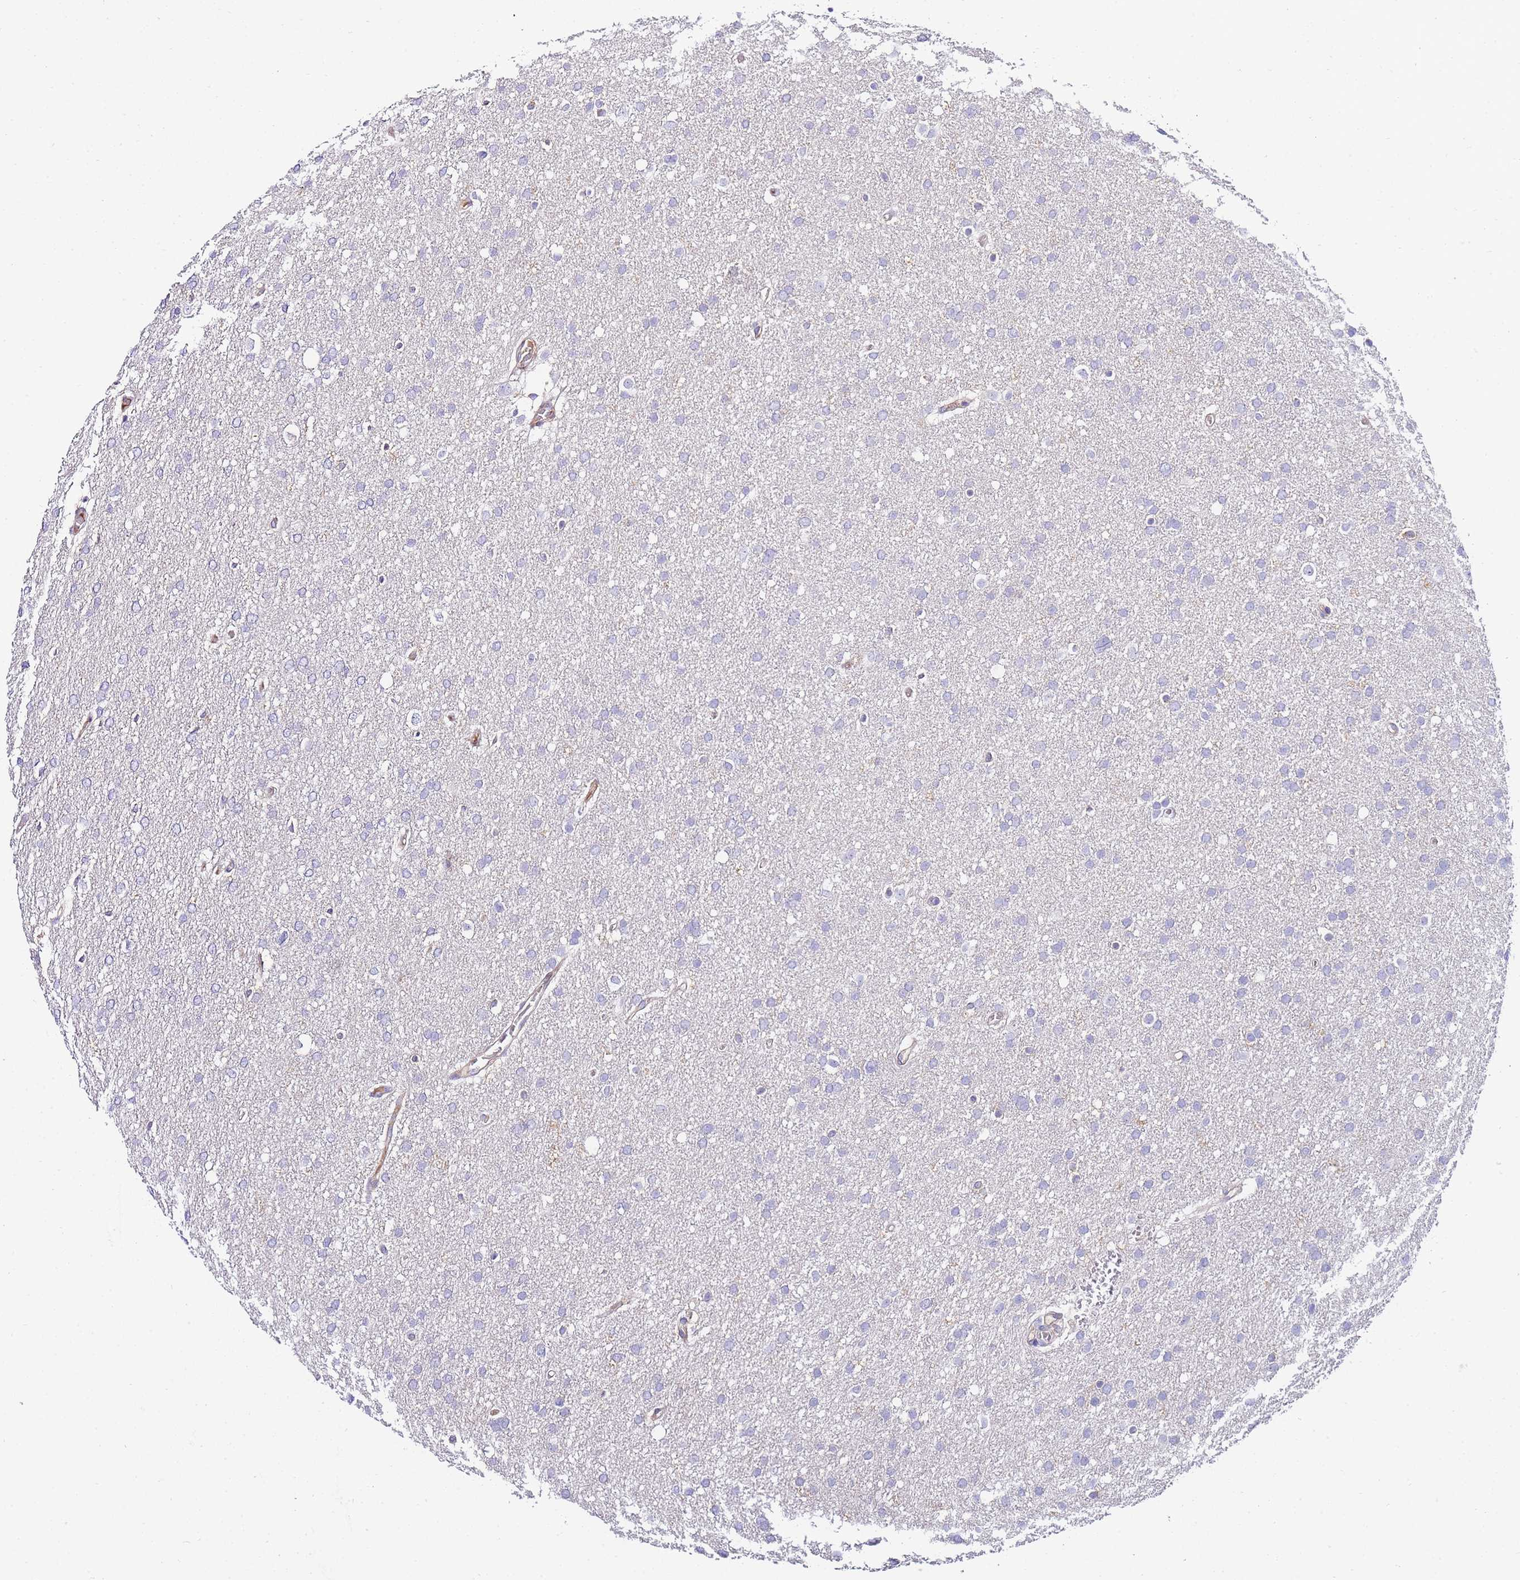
{"staining": {"intensity": "negative", "quantity": "none", "location": "none"}, "tissue": "glioma", "cell_type": "Tumor cells", "image_type": "cancer", "snomed": [{"axis": "morphology", "description": "Glioma, malignant, High grade"}, {"axis": "topography", "description": "Cerebral cortex"}], "caption": "Tumor cells show no significant protein staining in malignant high-grade glioma.", "gene": "FBN3", "patient": {"sex": "female", "age": 36}}